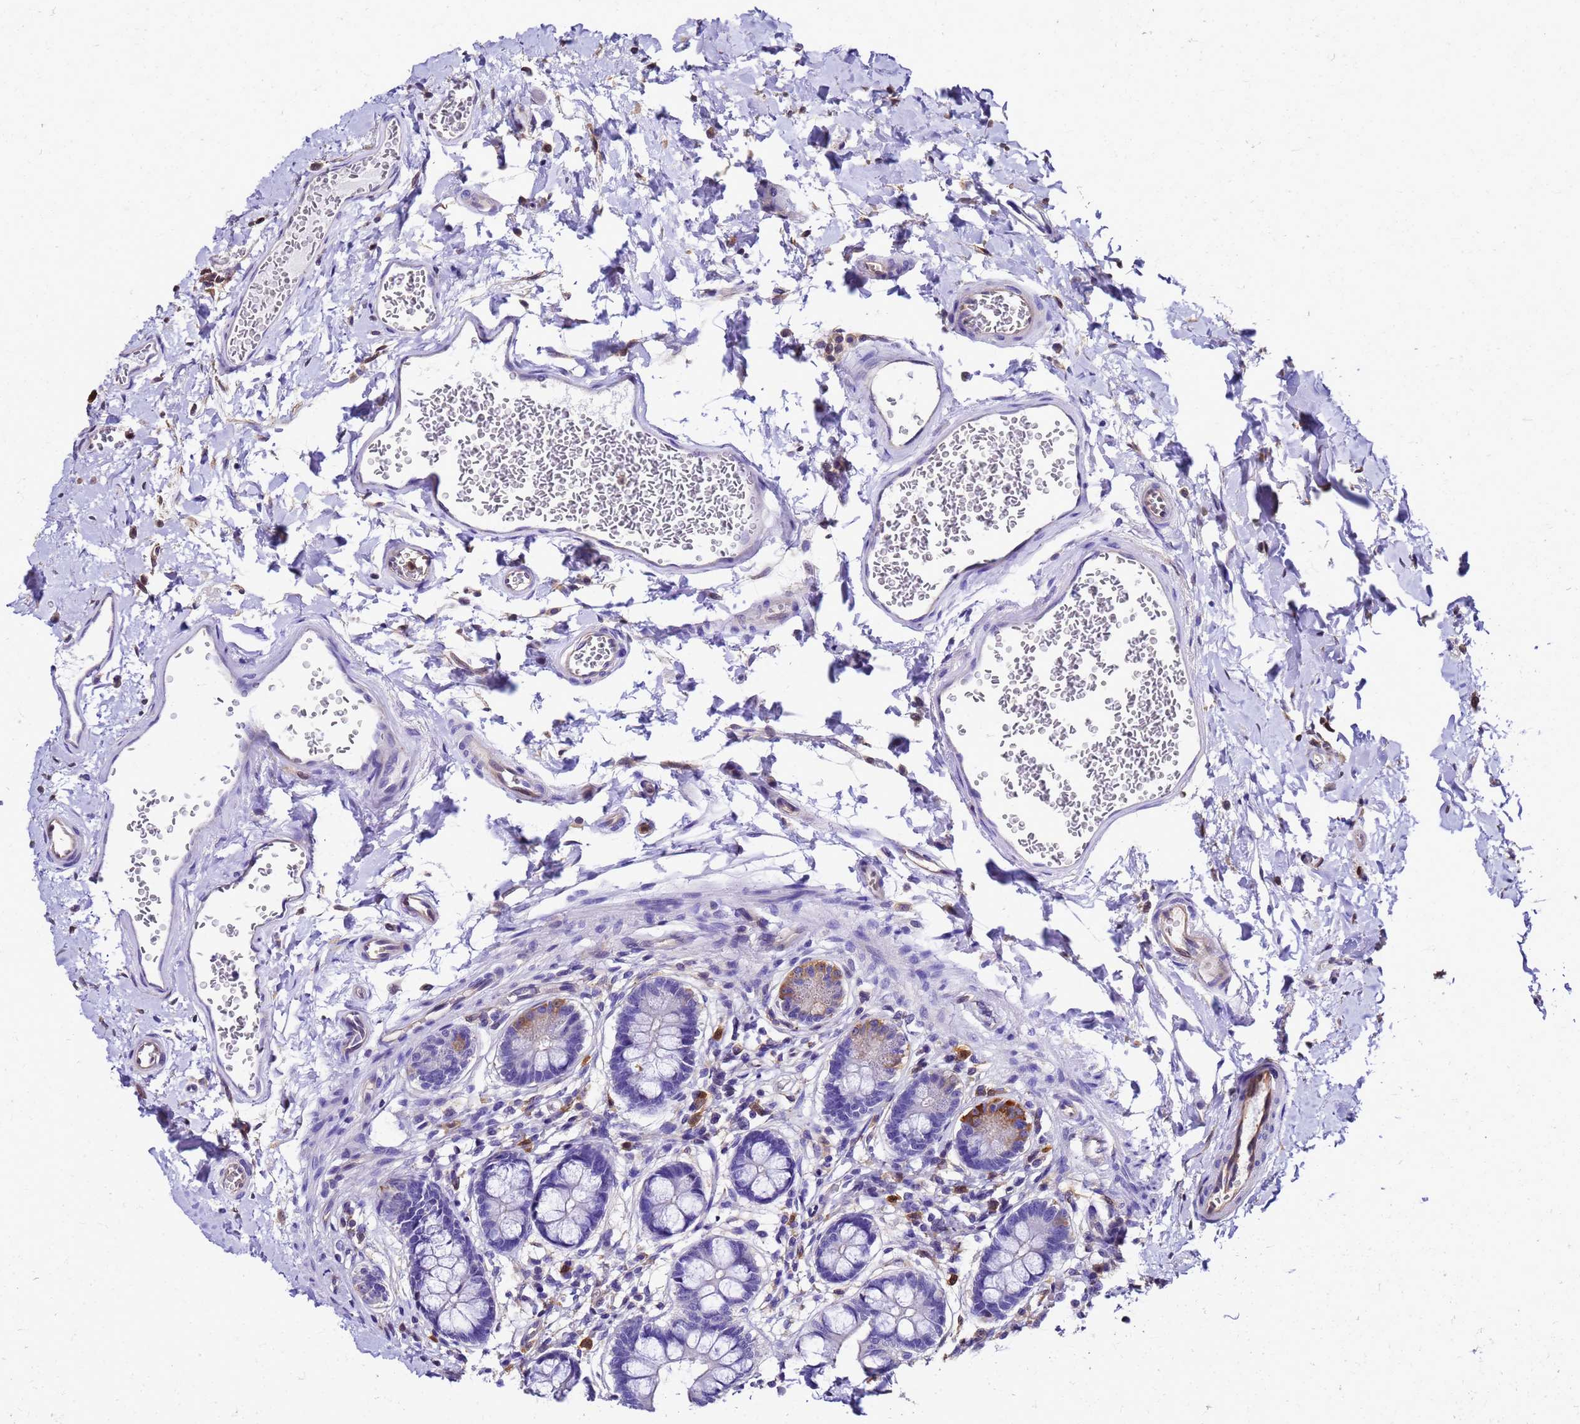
{"staining": {"intensity": "strong", "quantity": "<25%", "location": "cytoplasmic/membranous"}, "tissue": "small intestine", "cell_type": "Glandular cells", "image_type": "normal", "snomed": [{"axis": "morphology", "description": "Normal tissue, NOS"}, {"axis": "topography", "description": "Small intestine"}], "caption": "Strong cytoplasmic/membranous protein positivity is identified in about <25% of glandular cells in small intestine. The staining was performed using DAB (3,3'-diaminobenzidine), with brown indicating positive protein expression. Nuclei are stained blue with hematoxylin.", "gene": "S100A11", "patient": {"sex": "male", "age": 52}}